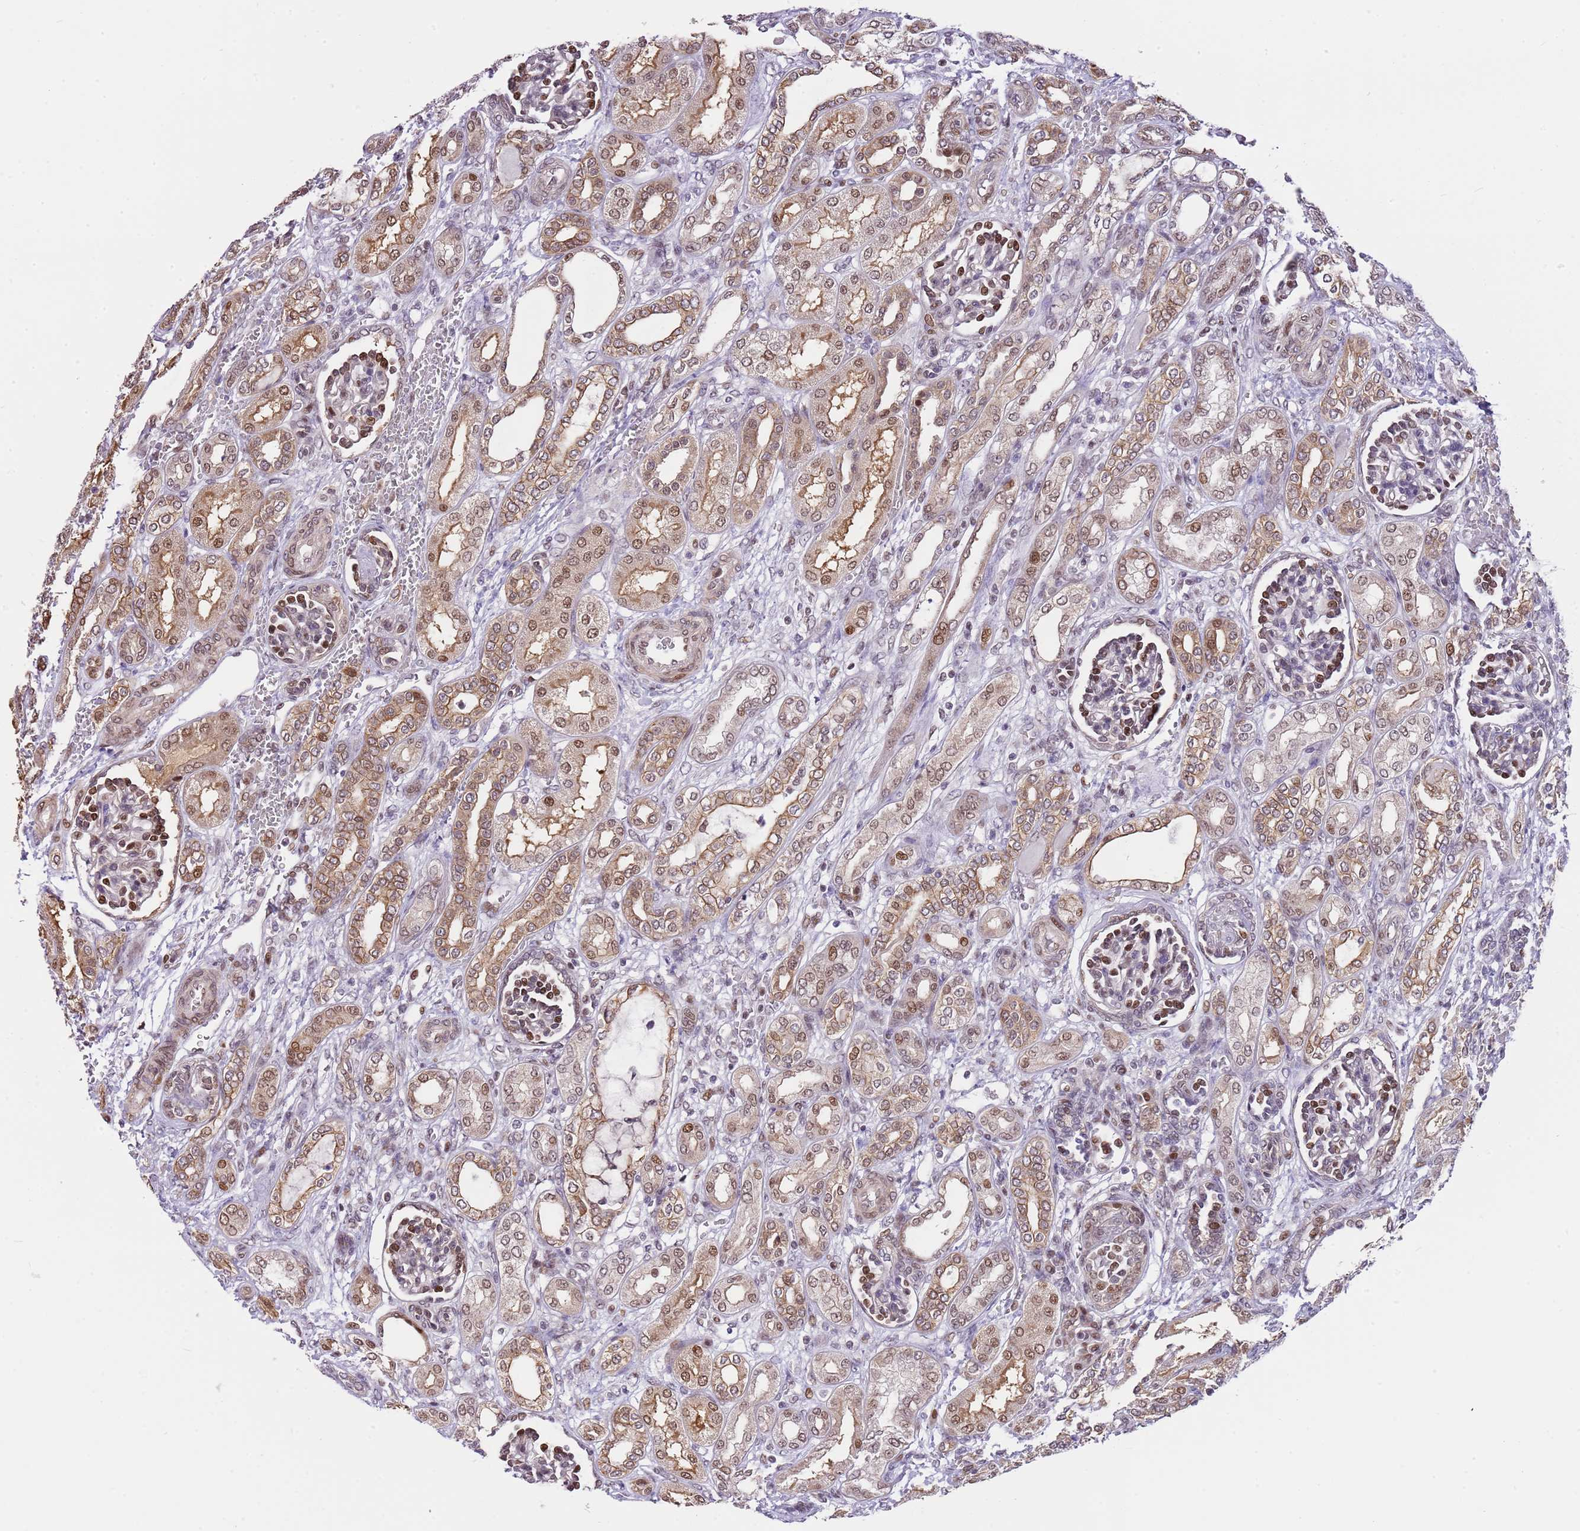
{"staining": {"intensity": "moderate", "quantity": "25%-75%", "location": "nuclear"}, "tissue": "kidney", "cell_type": "Cells in glomeruli", "image_type": "normal", "snomed": [{"axis": "morphology", "description": "Normal tissue, NOS"}, {"axis": "morphology", "description": "Neoplasm, malignant, NOS"}, {"axis": "topography", "description": "Kidney"}], "caption": "High-power microscopy captured an immunohistochemistry (IHC) image of normal kidney, revealing moderate nuclear positivity in about 25%-75% of cells in glomeruli.", "gene": "RFK", "patient": {"sex": "female", "age": 1}}